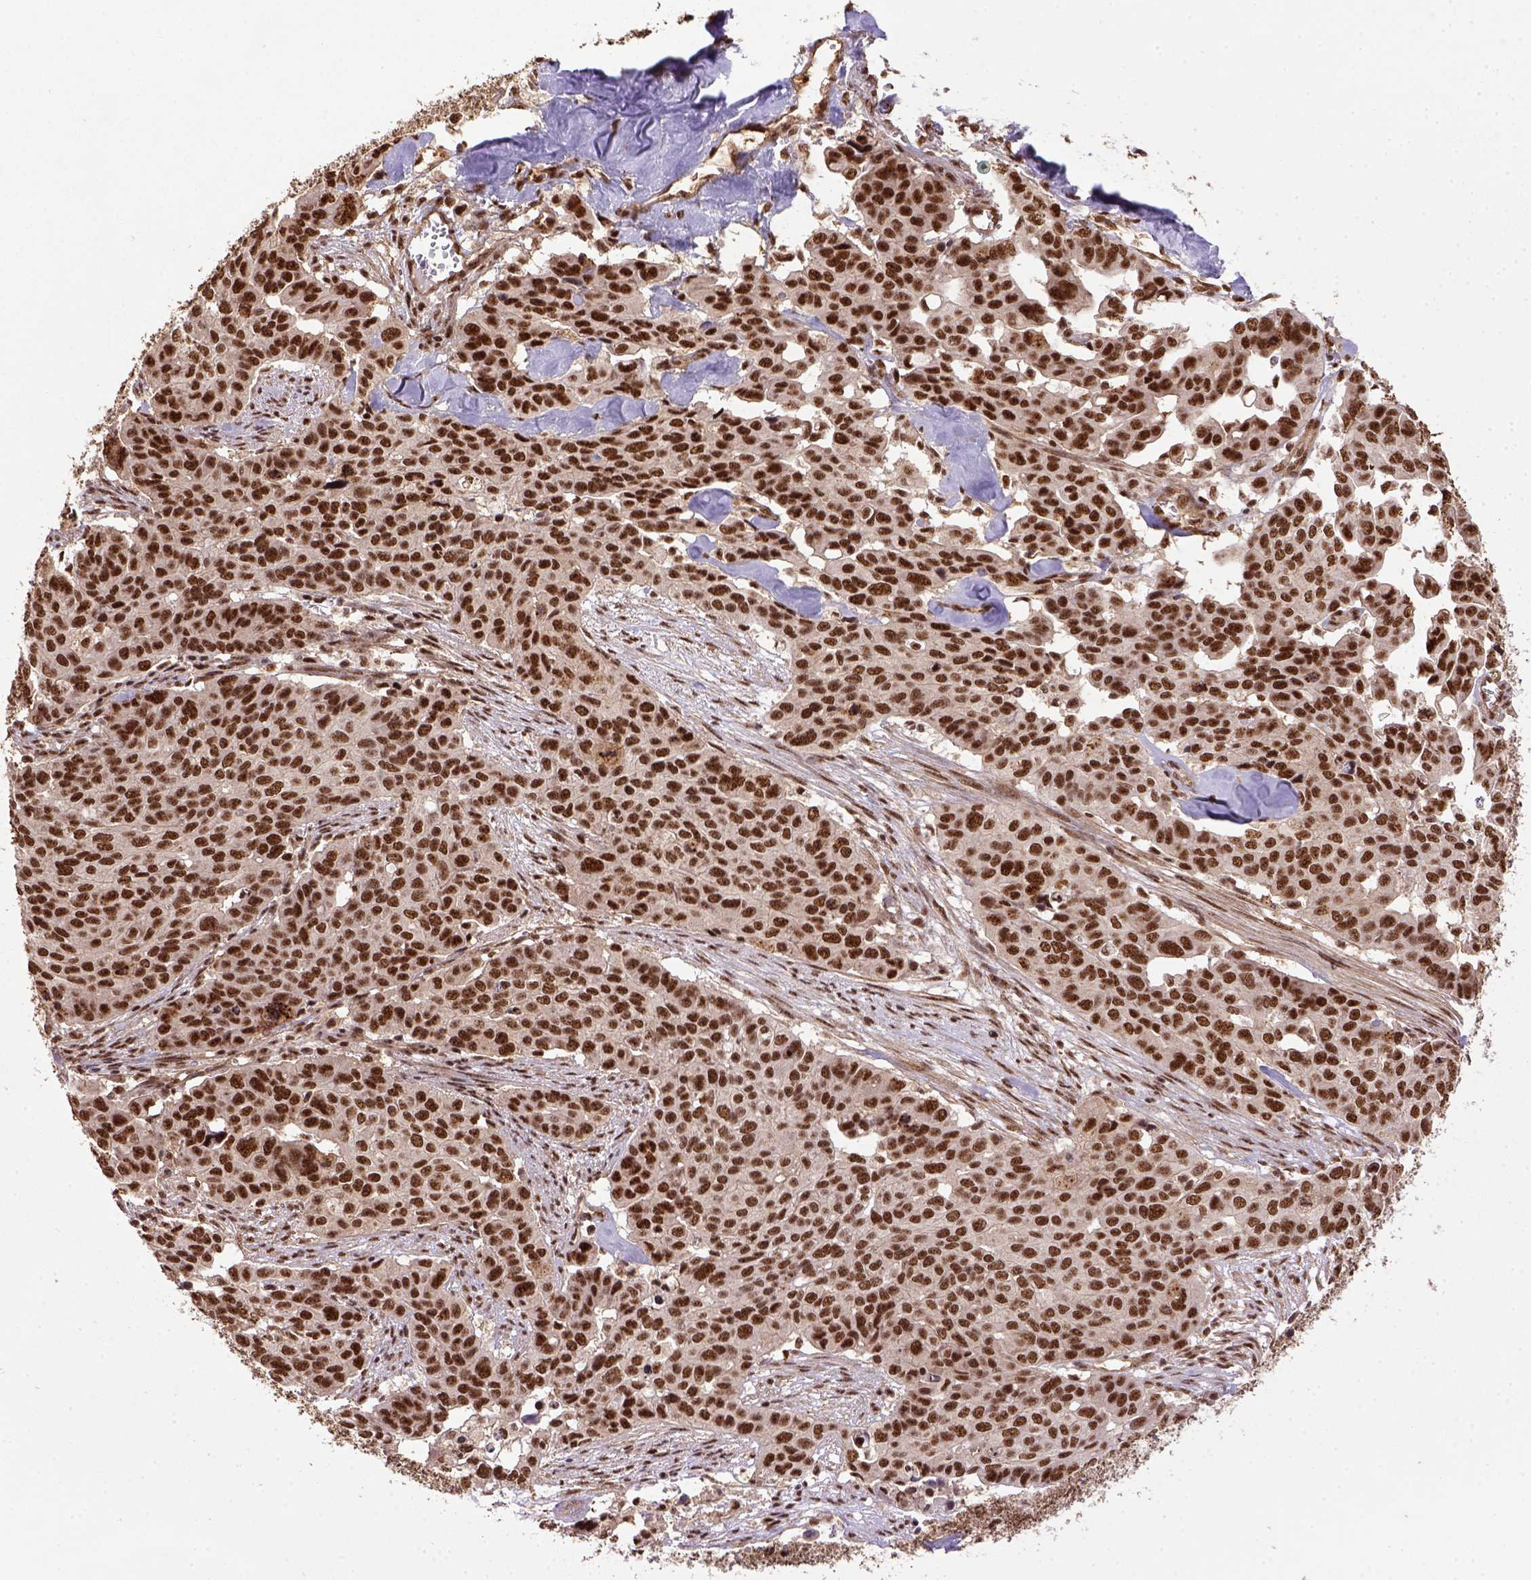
{"staining": {"intensity": "strong", "quantity": ">75%", "location": "nuclear"}, "tissue": "ovarian cancer", "cell_type": "Tumor cells", "image_type": "cancer", "snomed": [{"axis": "morphology", "description": "Carcinoma, endometroid"}, {"axis": "topography", "description": "Ovary"}], "caption": "Tumor cells show high levels of strong nuclear positivity in about >75% of cells in endometroid carcinoma (ovarian).", "gene": "PPIG", "patient": {"sex": "female", "age": 78}}